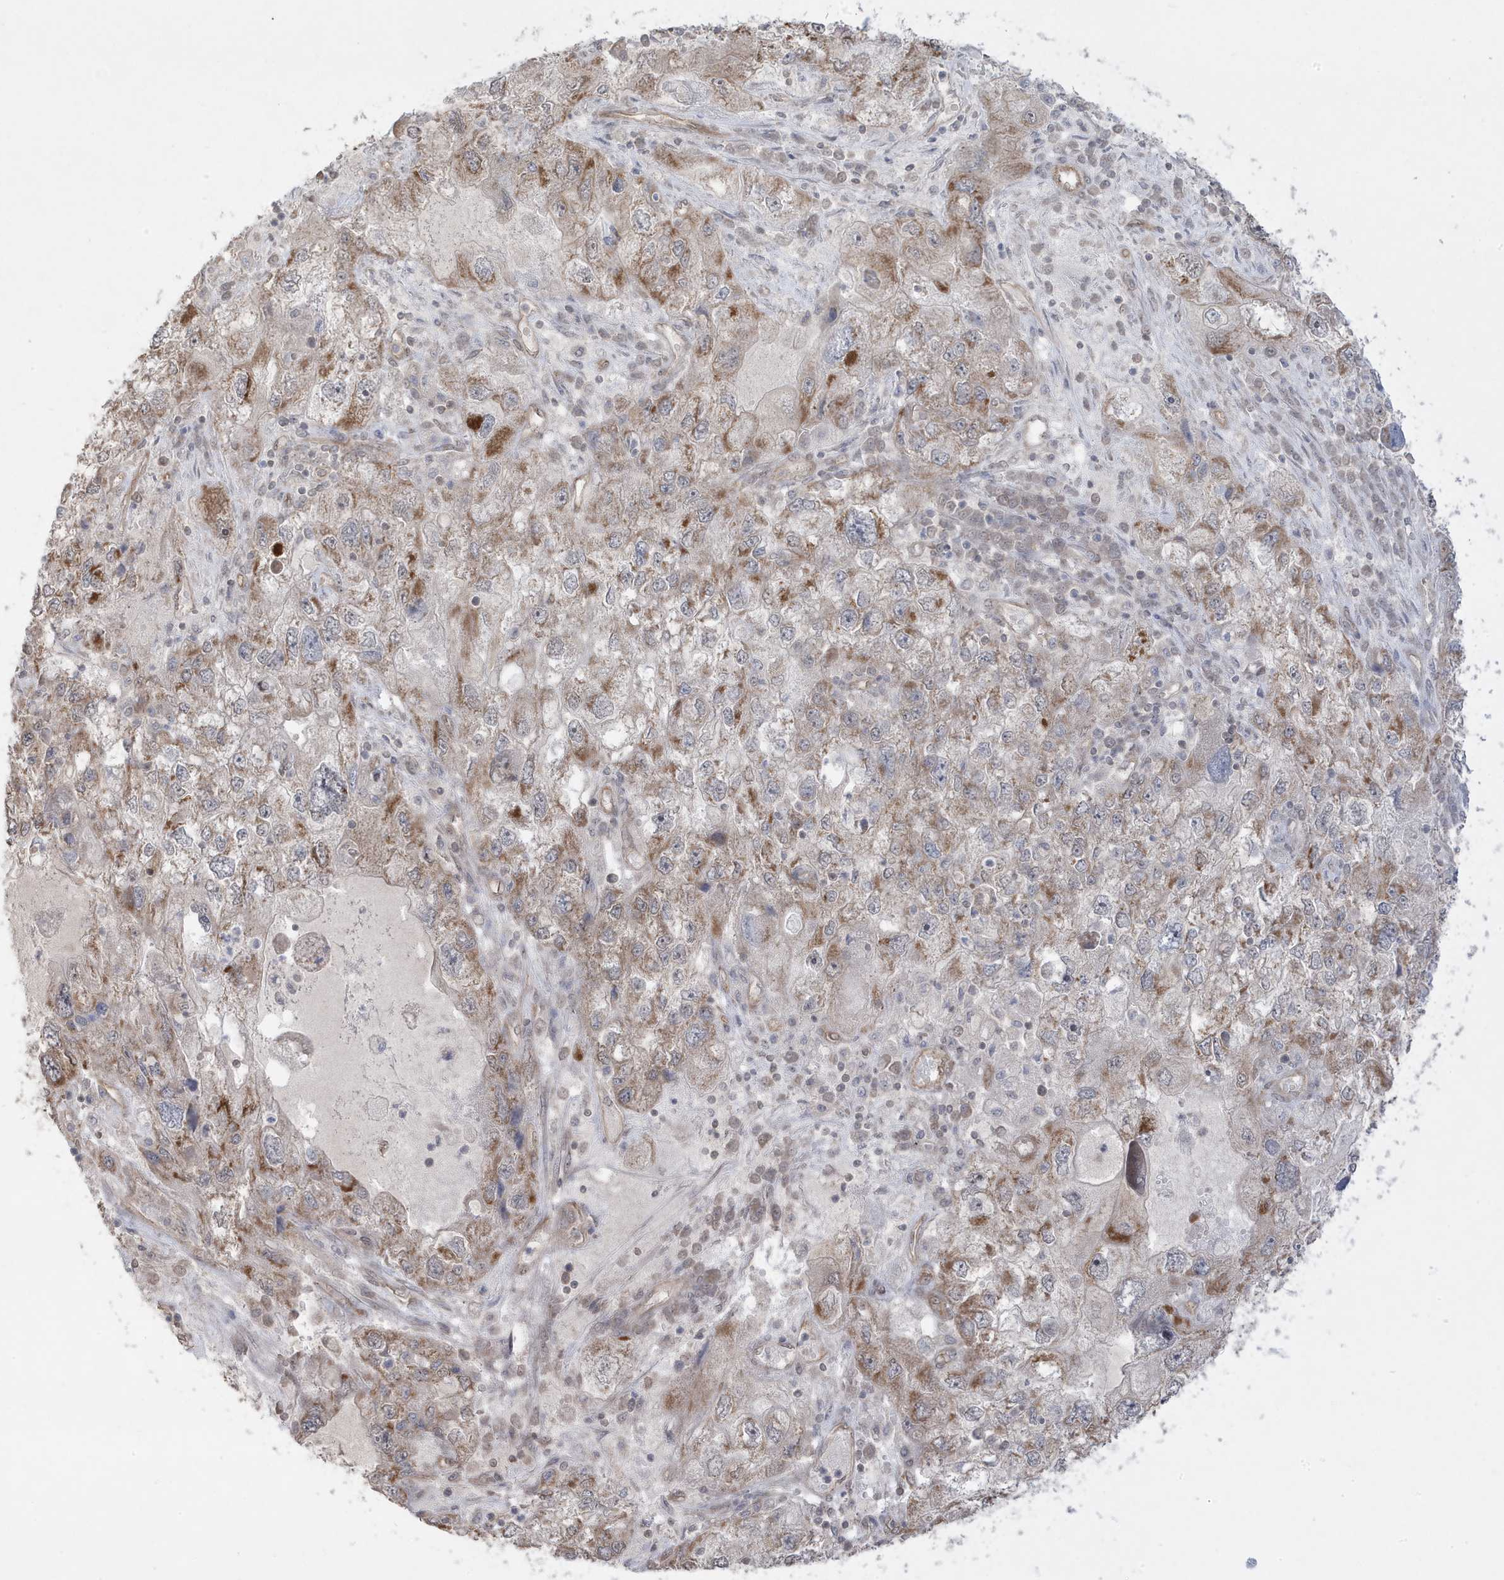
{"staining": {"intensity": "moderate", "quantity": "25%-75%", "location": "cytoplasmic/membranous"}, "tissue": "endometrial cancer", "cell_type": "Tumor cells", "image_type": "cancer", "snomed": [{"axis": "morphology", "description": "Adenocarcinoma, NOS"}, {"axis": "topography", "description": "Endometrium"}], "caption": "The micrograph demonstrates a brown stain indicating the presence of a protein in the cytoplasmic/membranous of tumor cells in adenocarcinoma (endometrial).", "gene": "DNAJC12", "patient": {"sex": "female", "age": 49}}